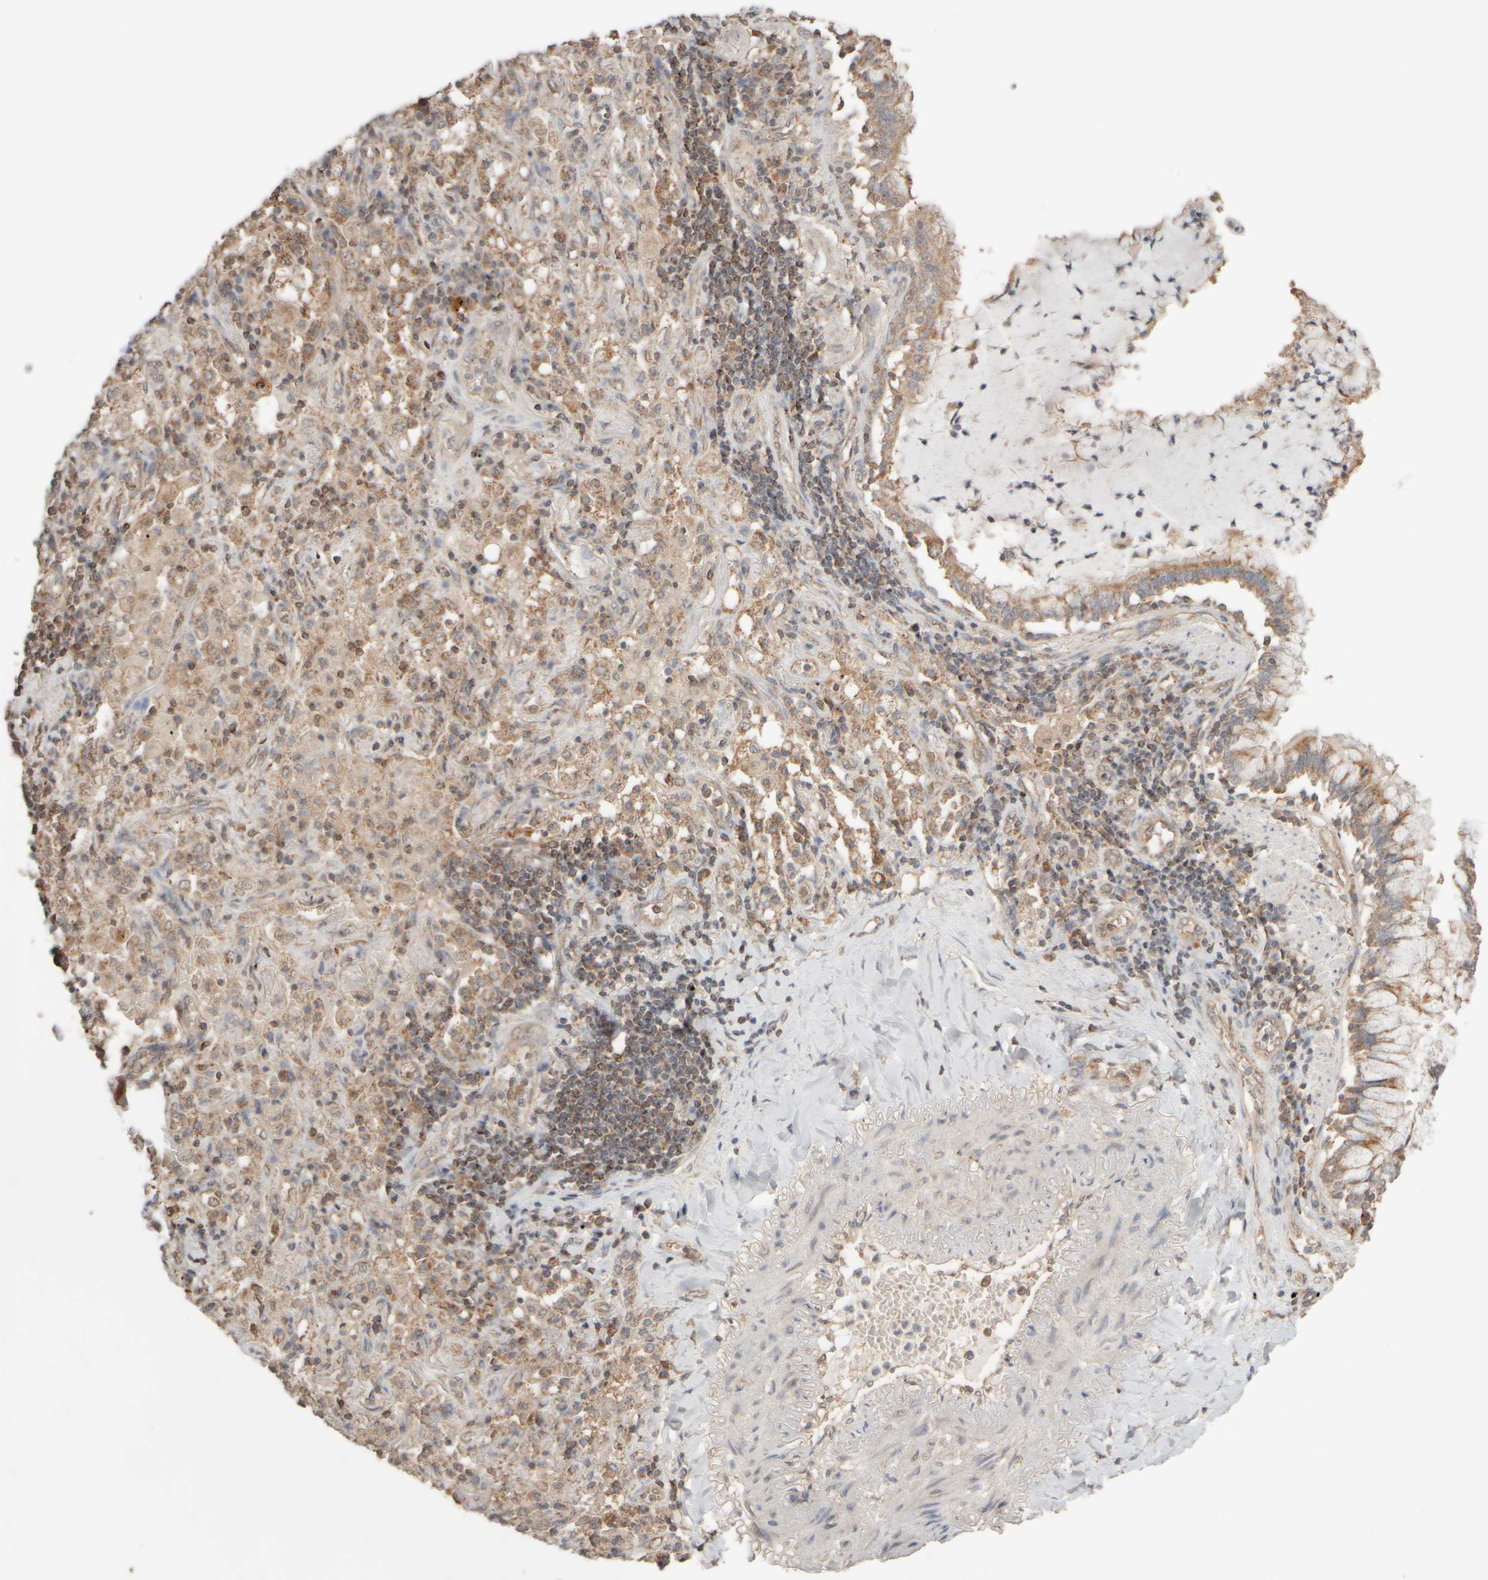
{"staining": {"intensity": "moderate", "quantity": "25%-75%", "location": "cytoplasmic/membranous"}, "tissue": "lung cancer", "cell_type": "Tumor cells", "image_type": "cancer", "snomed": [{"axis": "morphology", "description": "Adenocarcinoma, NOS"}, {"axis": "topography", "description": "Lung"}], "caption": "A high-resolution histopathology image shows immunohistochemistry staining of lung adenocarcinoma, which reveals moderate cytoplasmic/membranous positivity in approximately 25%-75% of tumor cells. (DAB IHC with brightfield microscopy, high magnification).", "gene": "EIF2B3", "patient": {"sex": "female", "age": 65}}